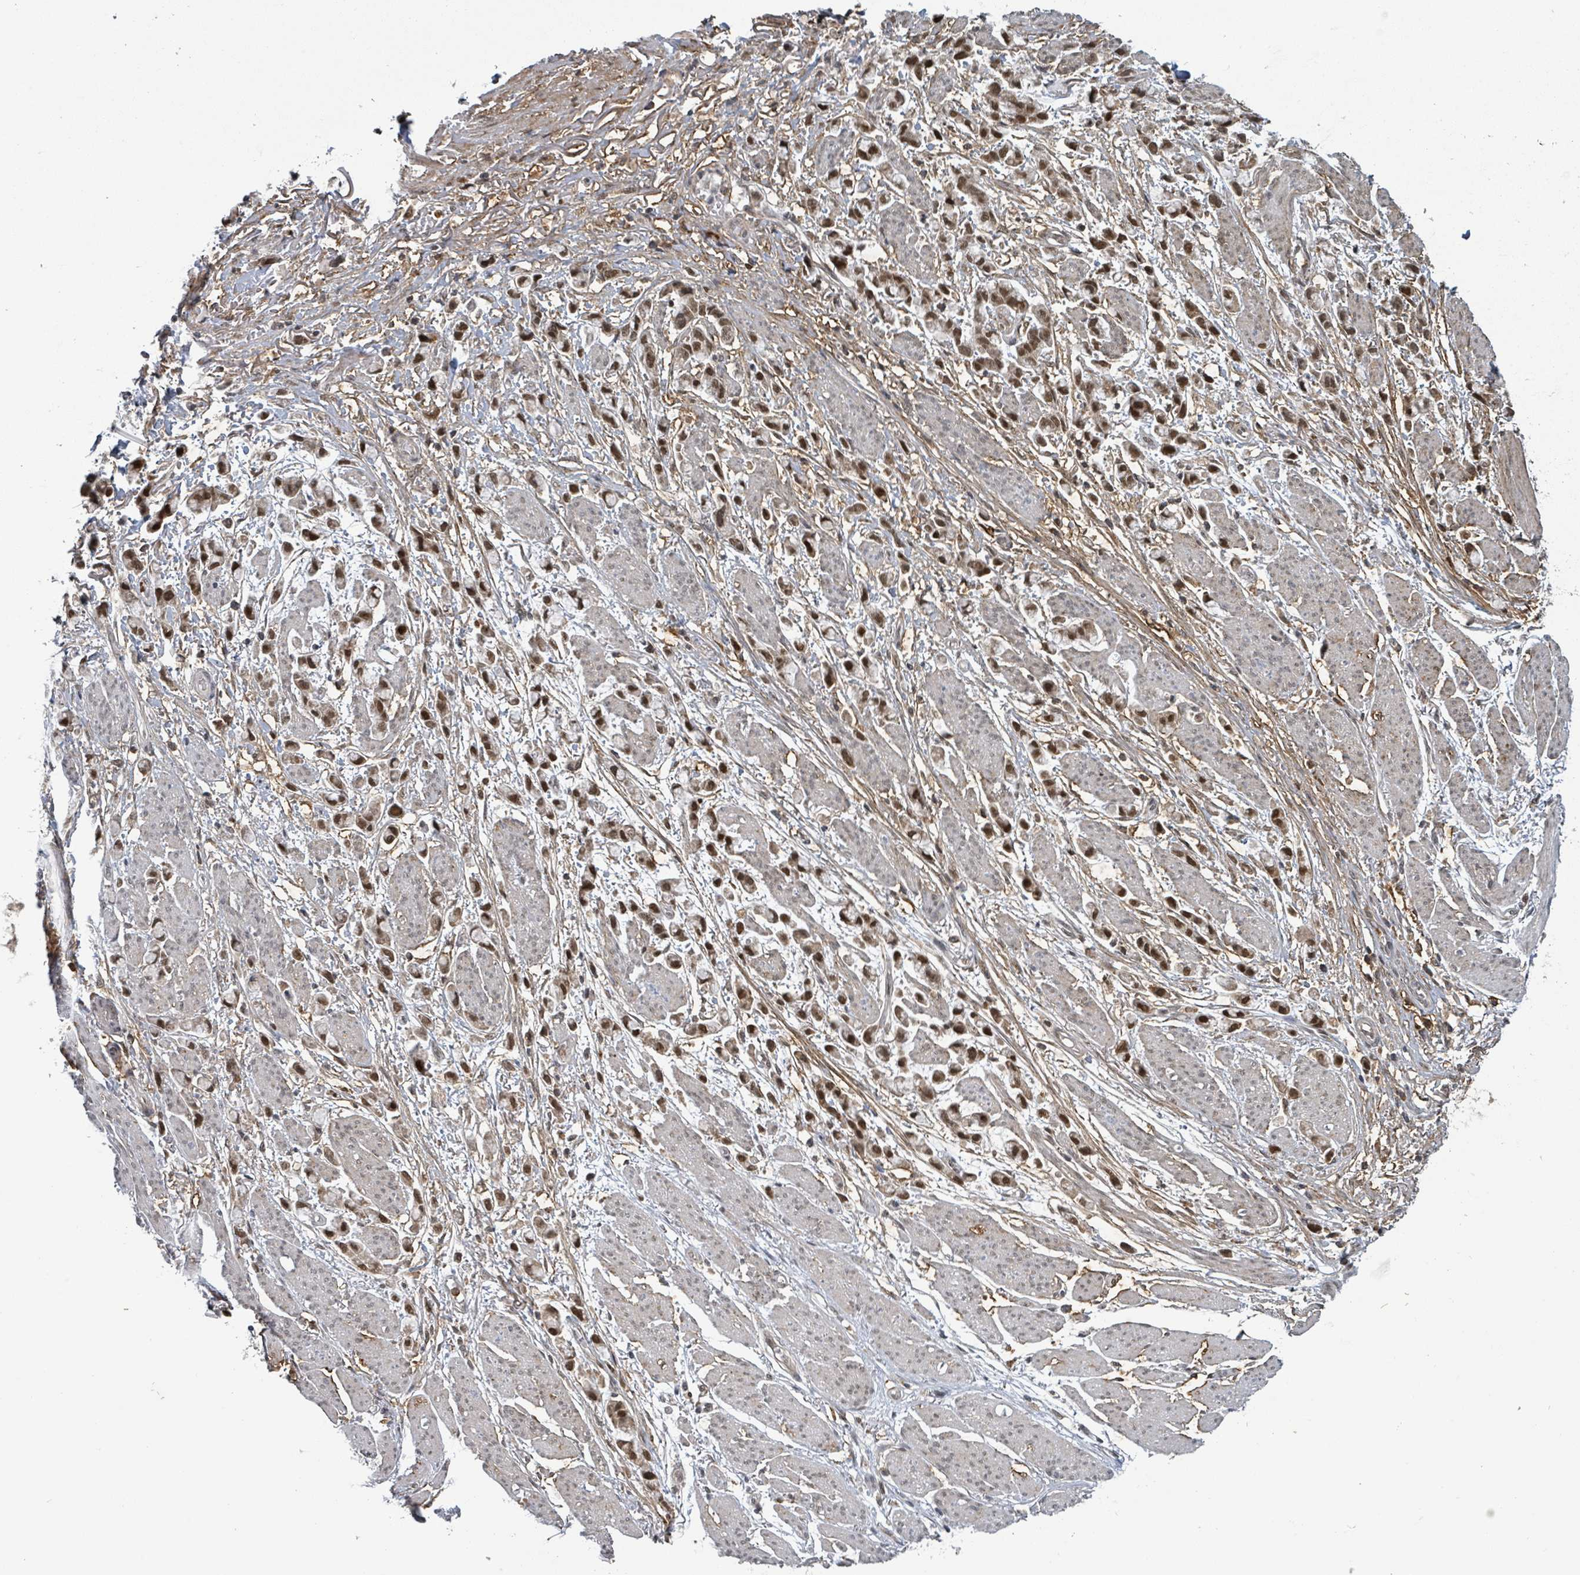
{"staining": {"intensity": "moderate", "quantity": ">75%", "location": "nuclear"}, "tissue": "stomach cancer", "cell_type": "Tumor cells", "image_type": "cancer", "snomed": [{"axis": "morphology", "description": "Adenocarcinoma, NOS"}, {"axis": "topography", "description": "Stomach"}], "caption": "Immunohistochemical staining of human stomach adenocarcinoma exhibits medium levels of moderate nuclear positivity in about >75% of tumor cells.", "gene": "GTF3C1", "patient": {"sex": "female", "age": 81}}